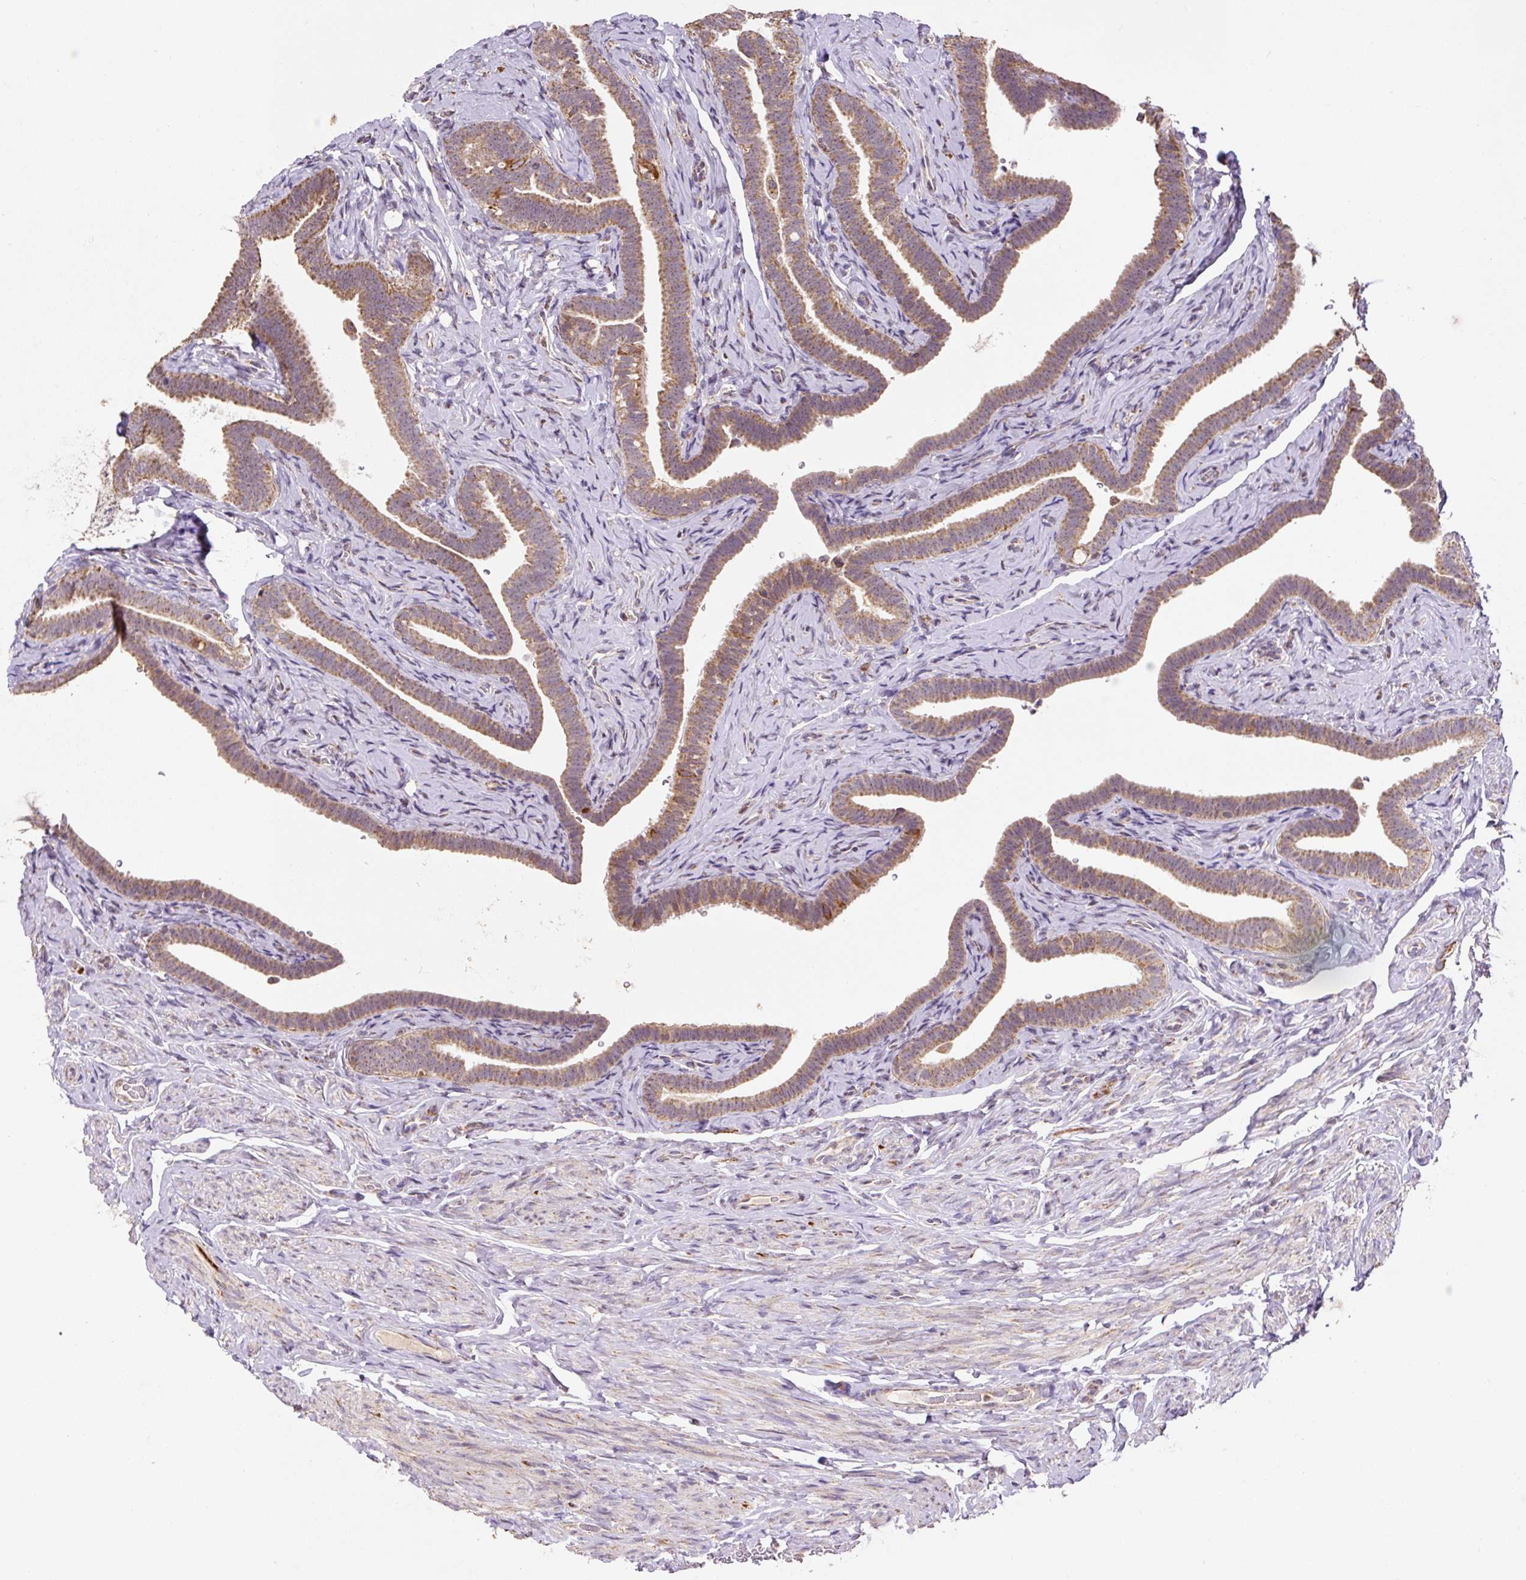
{"staining": {"intensity": "moderate", "quantity": ">75%", "location": "cytoplasmic/membranous"}, "tissue": "fallopian tube", "cell_type": "Glandular cells", "image_type": "normal", "snomed": [{"axis": "morphology", "description": "Normal tissue, NOS"}, {"axis": "topography", "description": "Fallopian tube"}], "caption": "Protein staining exhibits moderate cytoplasmic/membranous expression in about >75% of glandular cells in normal fallopian tube. The staining was performed using DAB, with brown indicating positive protein expression. Nuclei are stained blue with hematoxylin.", "gene": "MFSD9", "patient": {"sex": "female", "age": 69}}